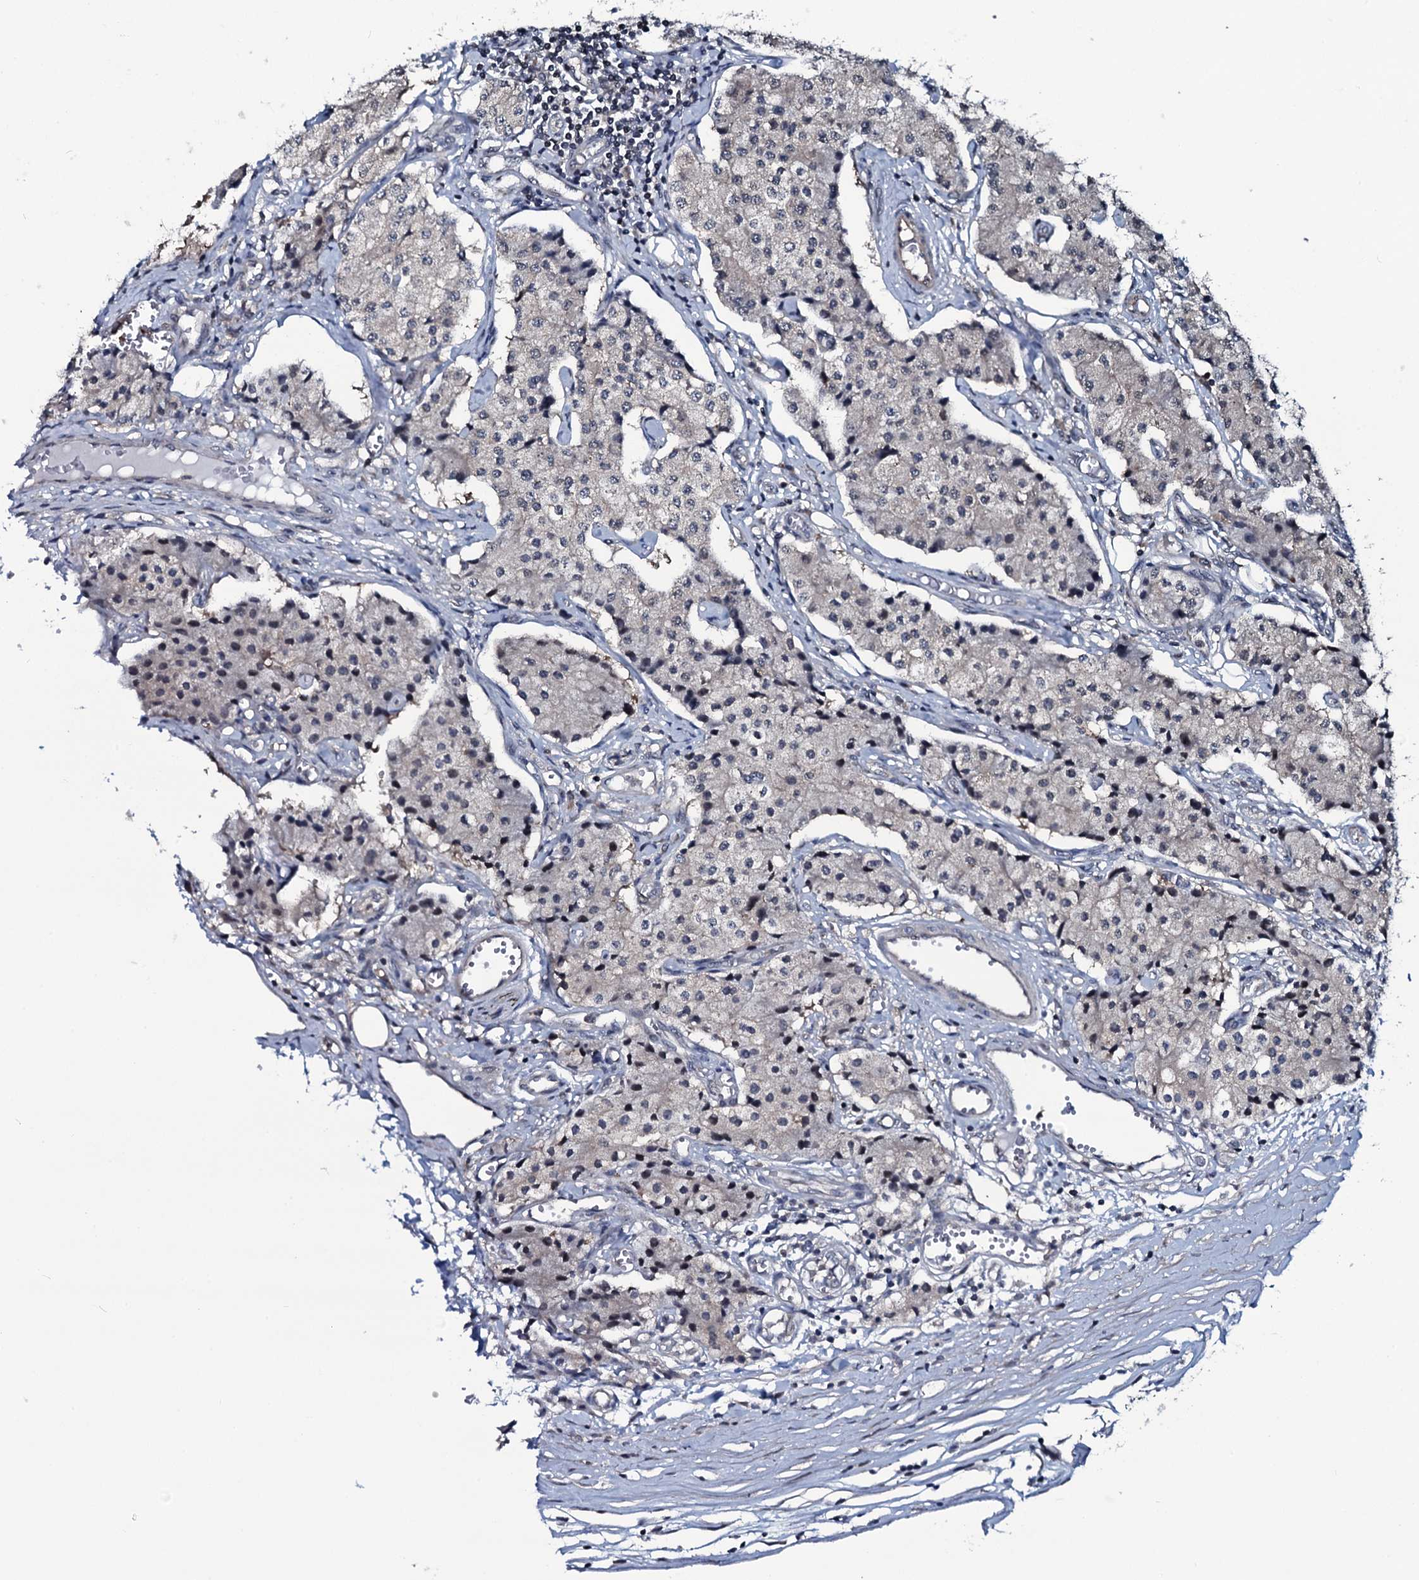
{"staining": {"intensity": "negative", "quantity": "none", "location": "none"}, "tissue": "carcinoid", "cell_type": "Tumor cells", "image_type": "cancer", "snomed": [{"axis": "morphology", "description": "Carcinoid, malignant, NOS"}, {"axis": "topography", "description": "Colon"}], "caption": "Tumor cells are negative for protein expression in human carcinoid (malignant). (DAB (3,3'-diaminobenzidine) immunohistochemistry, high magnification).", "gene": "OGFOD2", "patient": {"sex": "female", "age": 52}}